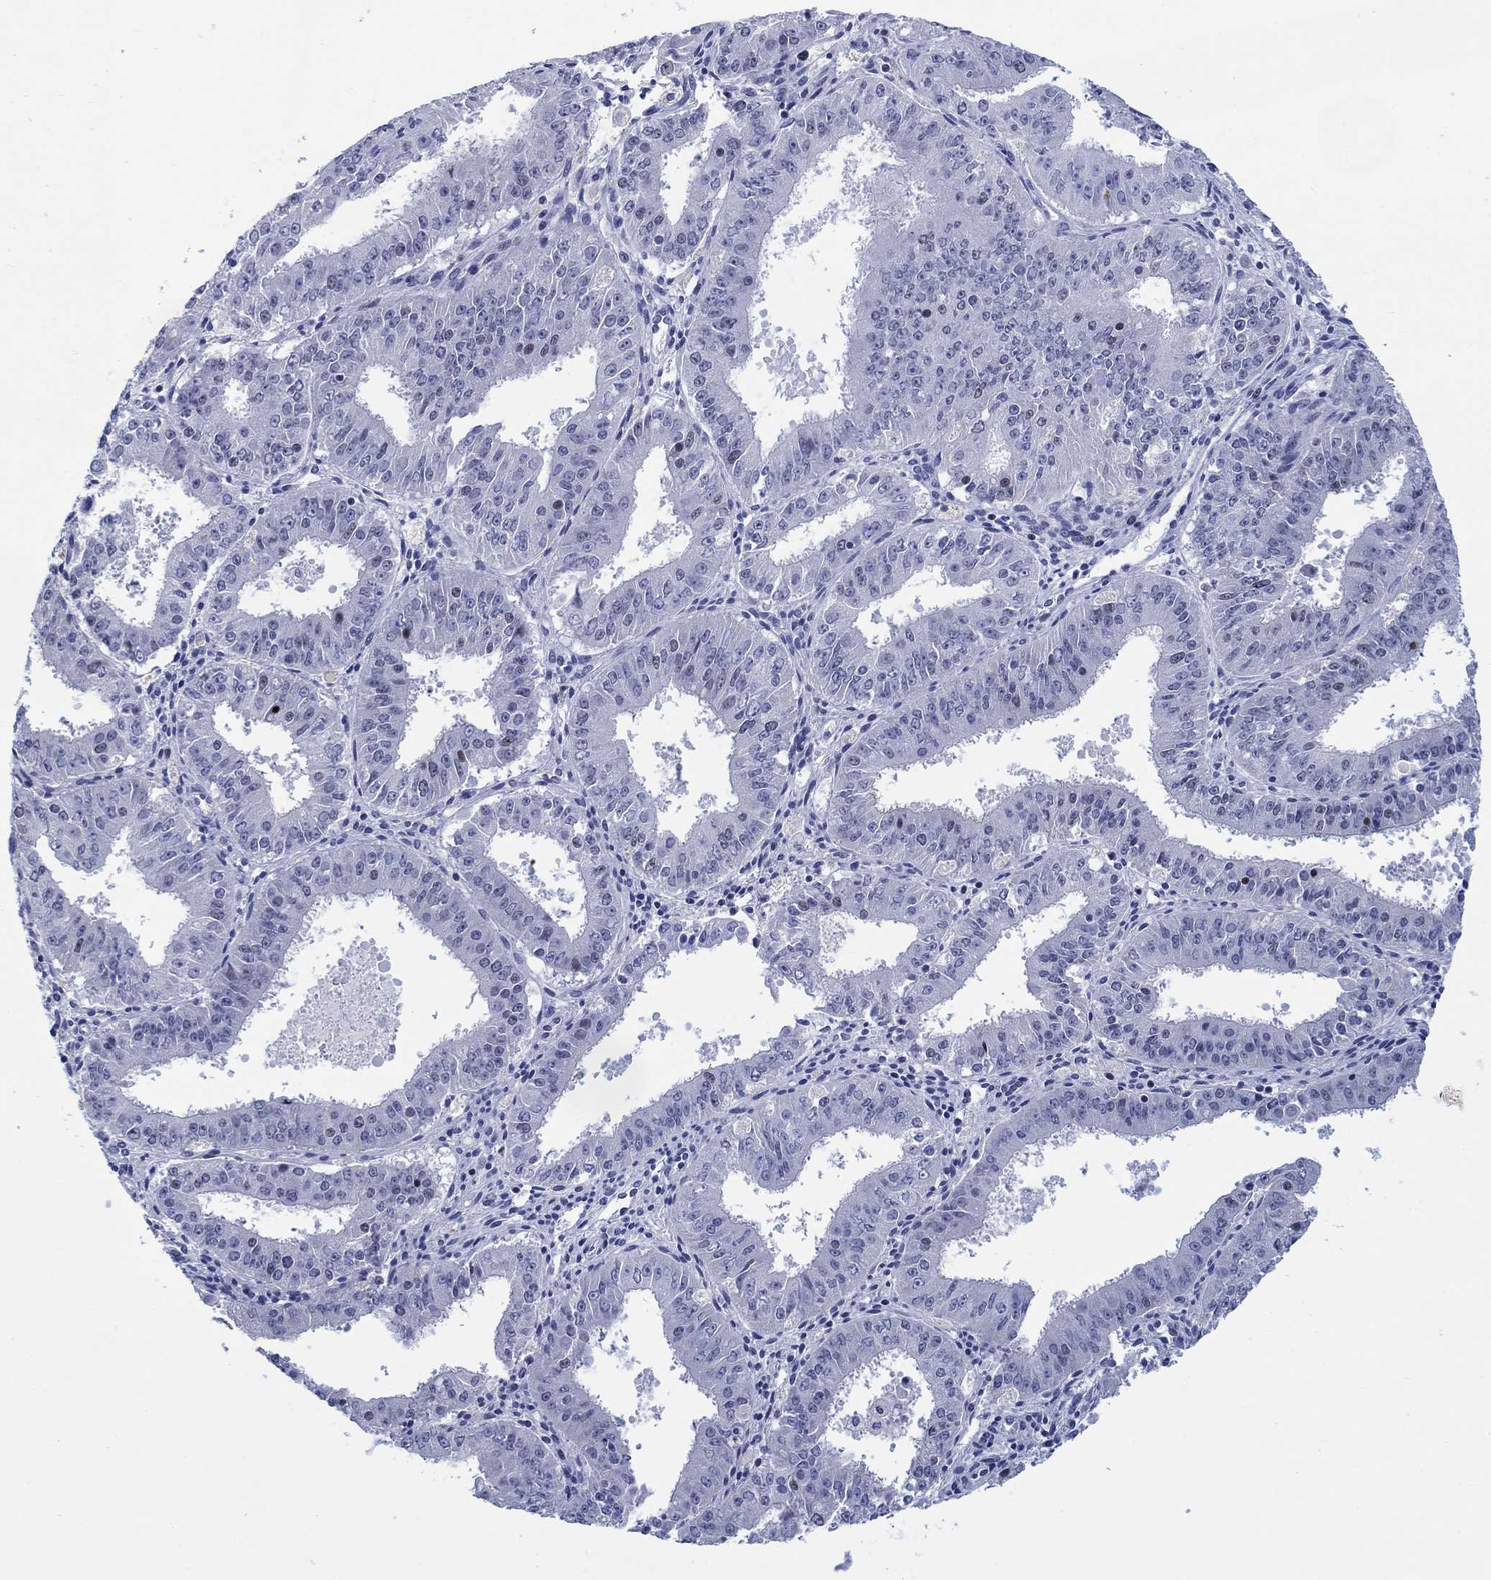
{"staining": {"intensity": "moderate", "quantity": "<25%", "location": "nuclear"}, "tissue": "ovarian cancer", "cell_type": "Tumor cells", "image_type": "cancer", "snomed": [{"axis": "morphology", "description": "Carcinoma, endometroid"}, {"axis": "topography", "description": "Ovary"}], "caption": "Ovarian cancer stained with a protein marker demonstrates moderate staining in tumor cells.", "gene": "CDCA2", "patient": {"sex": "female", "age": 42}}